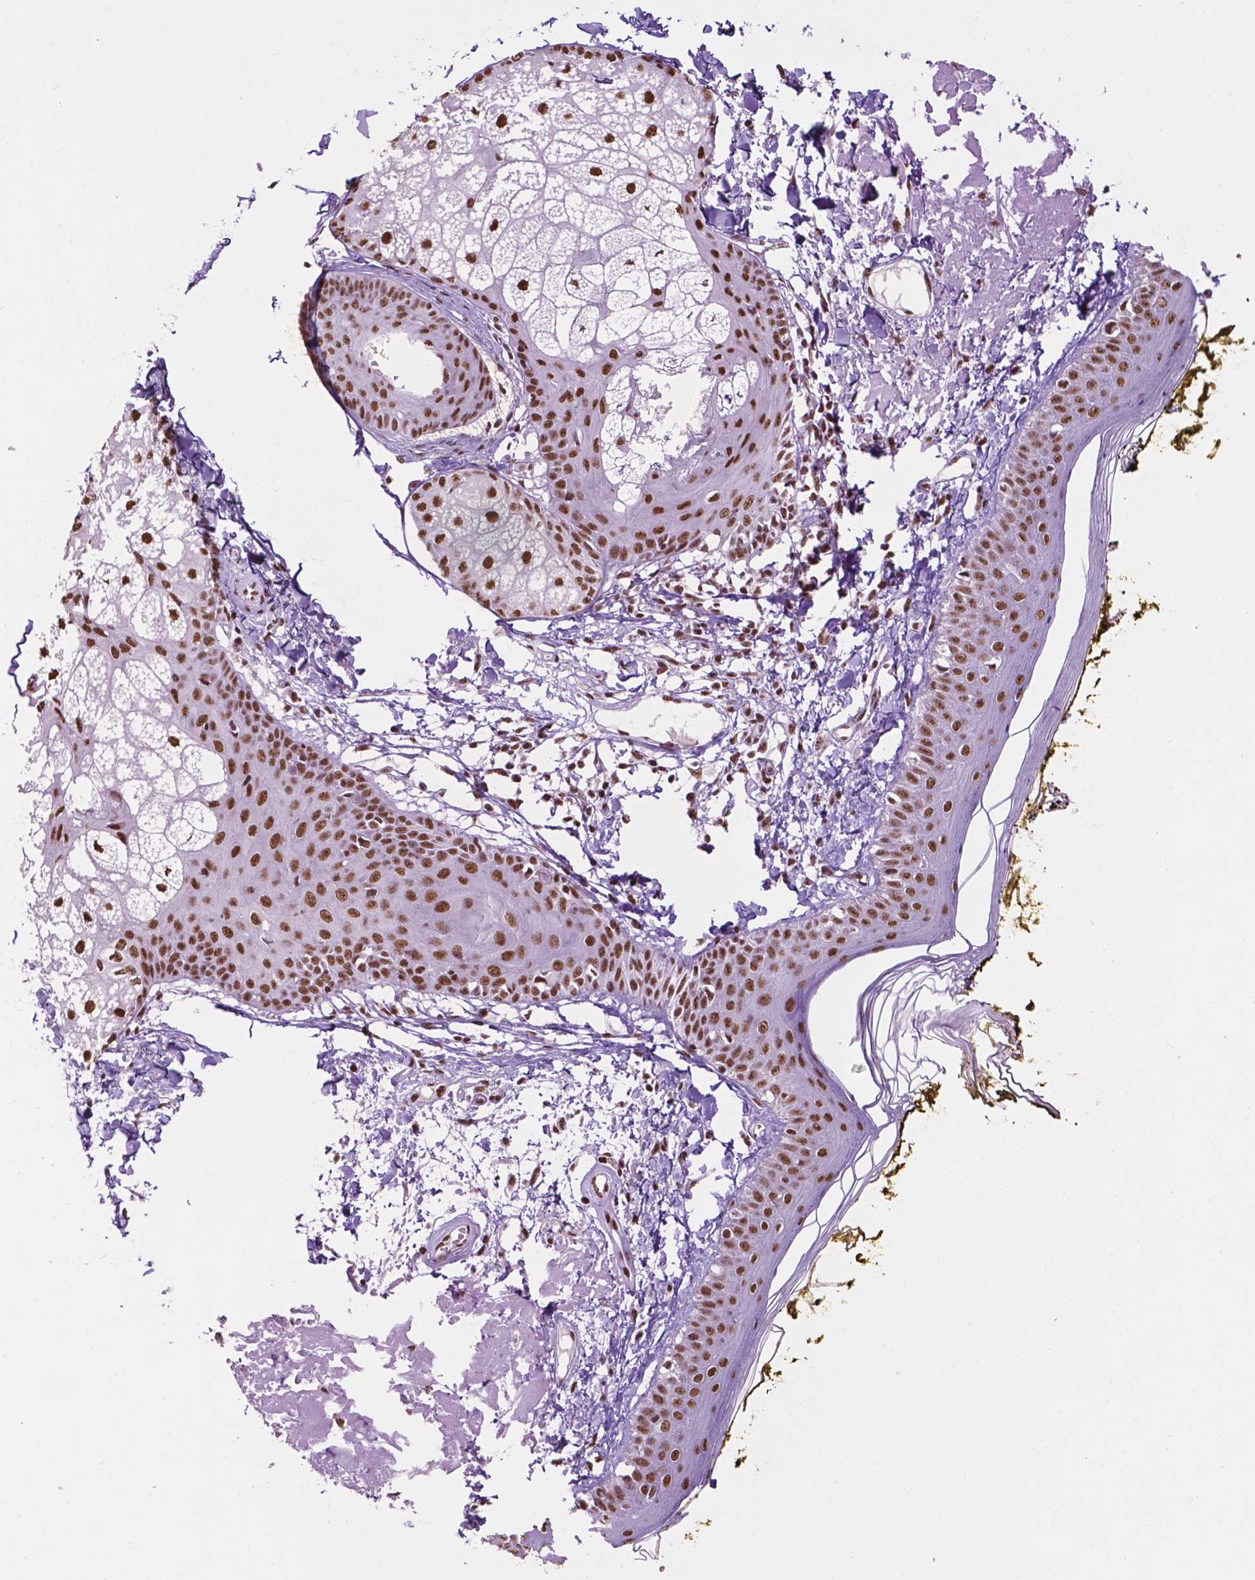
{"staining": {"intensity": "strong", "quantity": ">75%", "location": "nuclear"}, "tissue": "skin", "cell_type": "Fibroblasts", "image_type": "normal", "snomed": [{"axis": "morphology", "description": "Normal tissue, NOS"}, {"axis": "topography", "description": "Skin"}], "caption": "The histopathology image exhibits staining of unremarkable skin, revealing strong nuclear protein staining (brown color) within fibroblasts.", "gene": "CCAR2", "patient": {"sex": "male", "age": 76}}